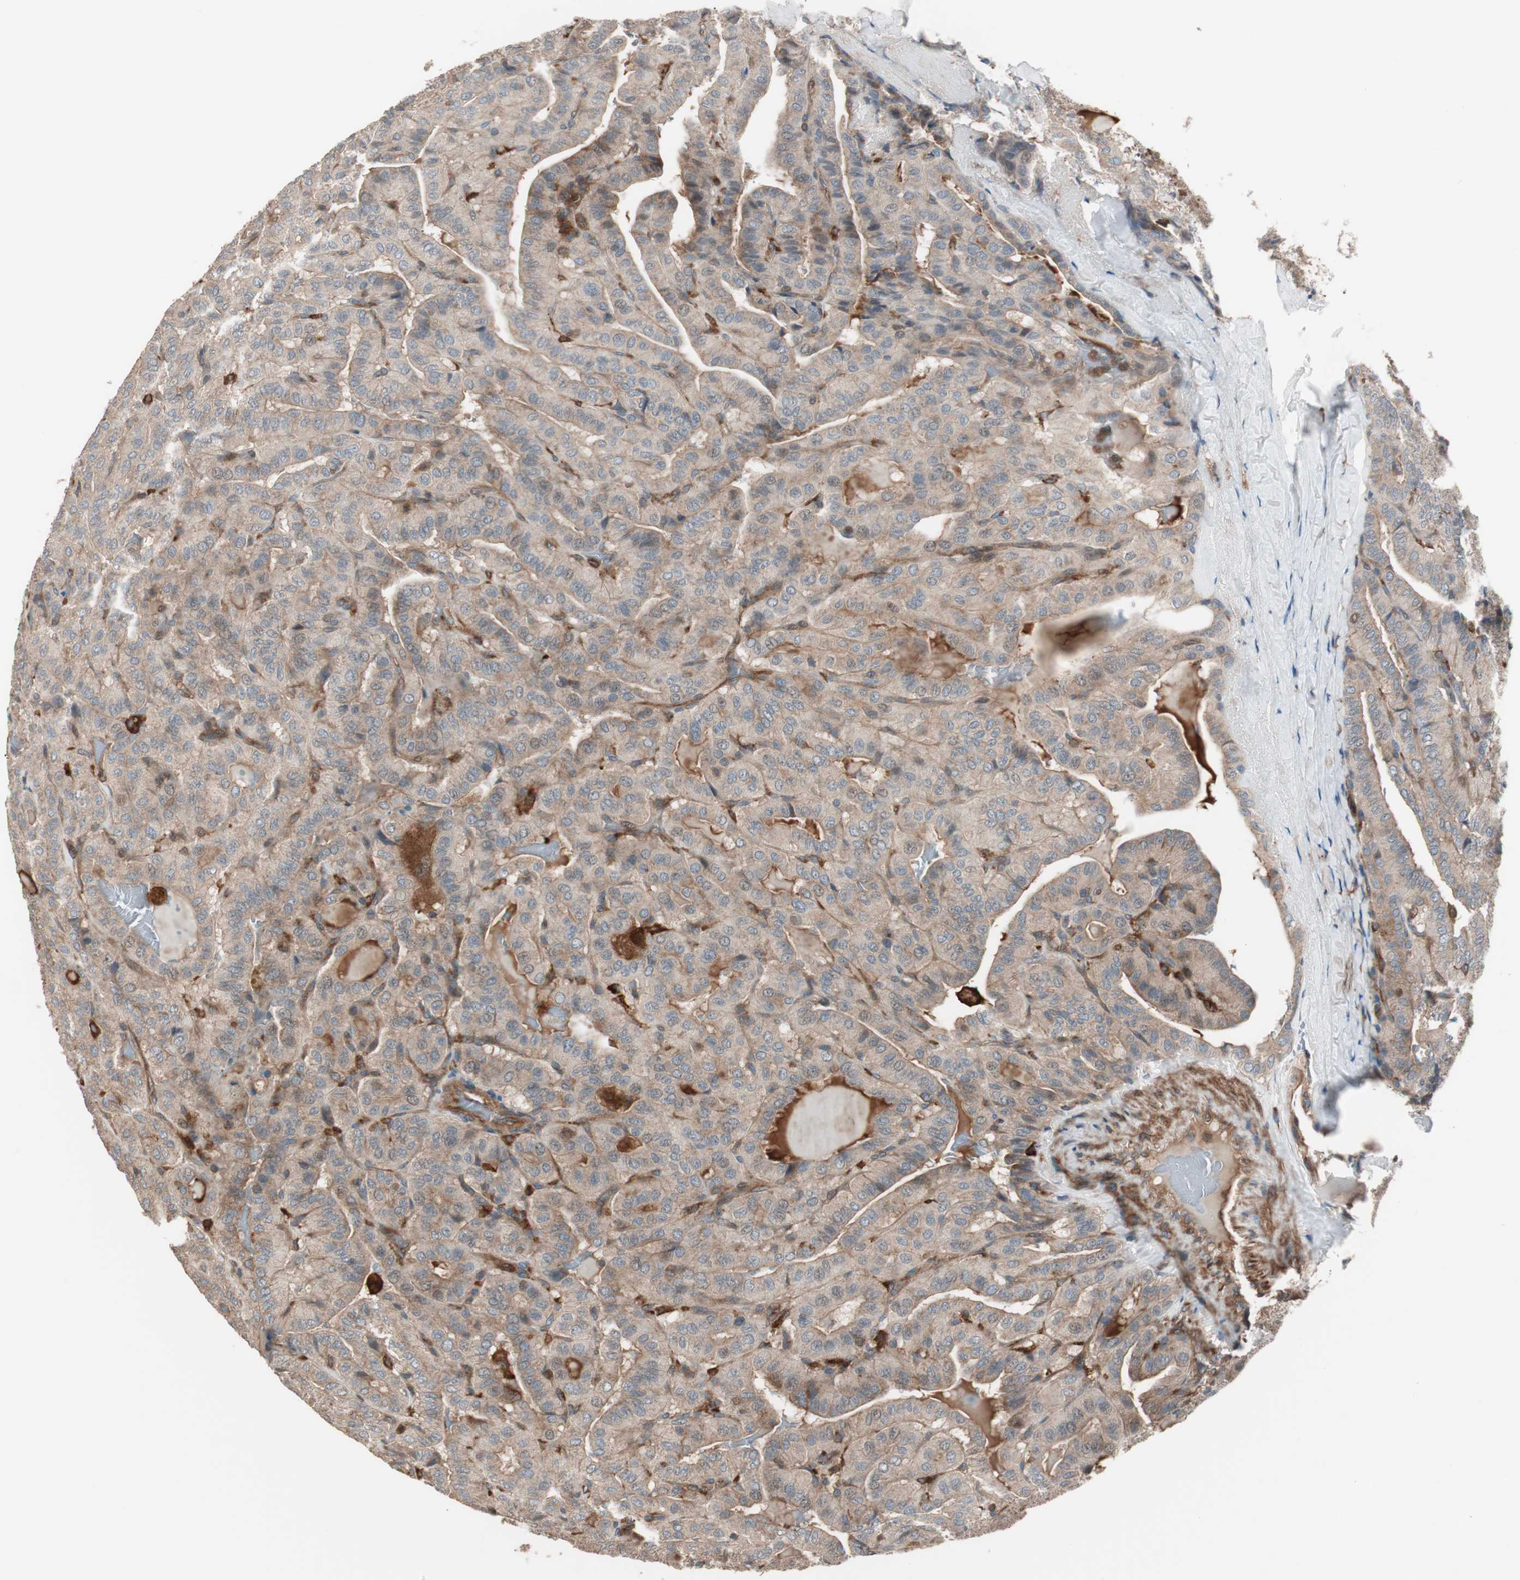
{"staining": {"intensity": "moderate", "quantity": ">75%", "location": "cytoplasmic/membranous"}, "tissue": "thyroid cancer", "cell_type": "Tumor cells", "image_type": "cancer", "snomed": [{"axis": "morphology", "description": "Papillary adenocarcinoma, NOS"}, {"axis": "topography", "description": "Thyroid gland"}], "caption": "Thyroid cancer stained for a protein (brown) reveals moderate cytoplasmic/membranous positive expression in approximately >75% of tumor cells.", "gene": "STAB1", "patient": {"sex": "male", "age": 77}}